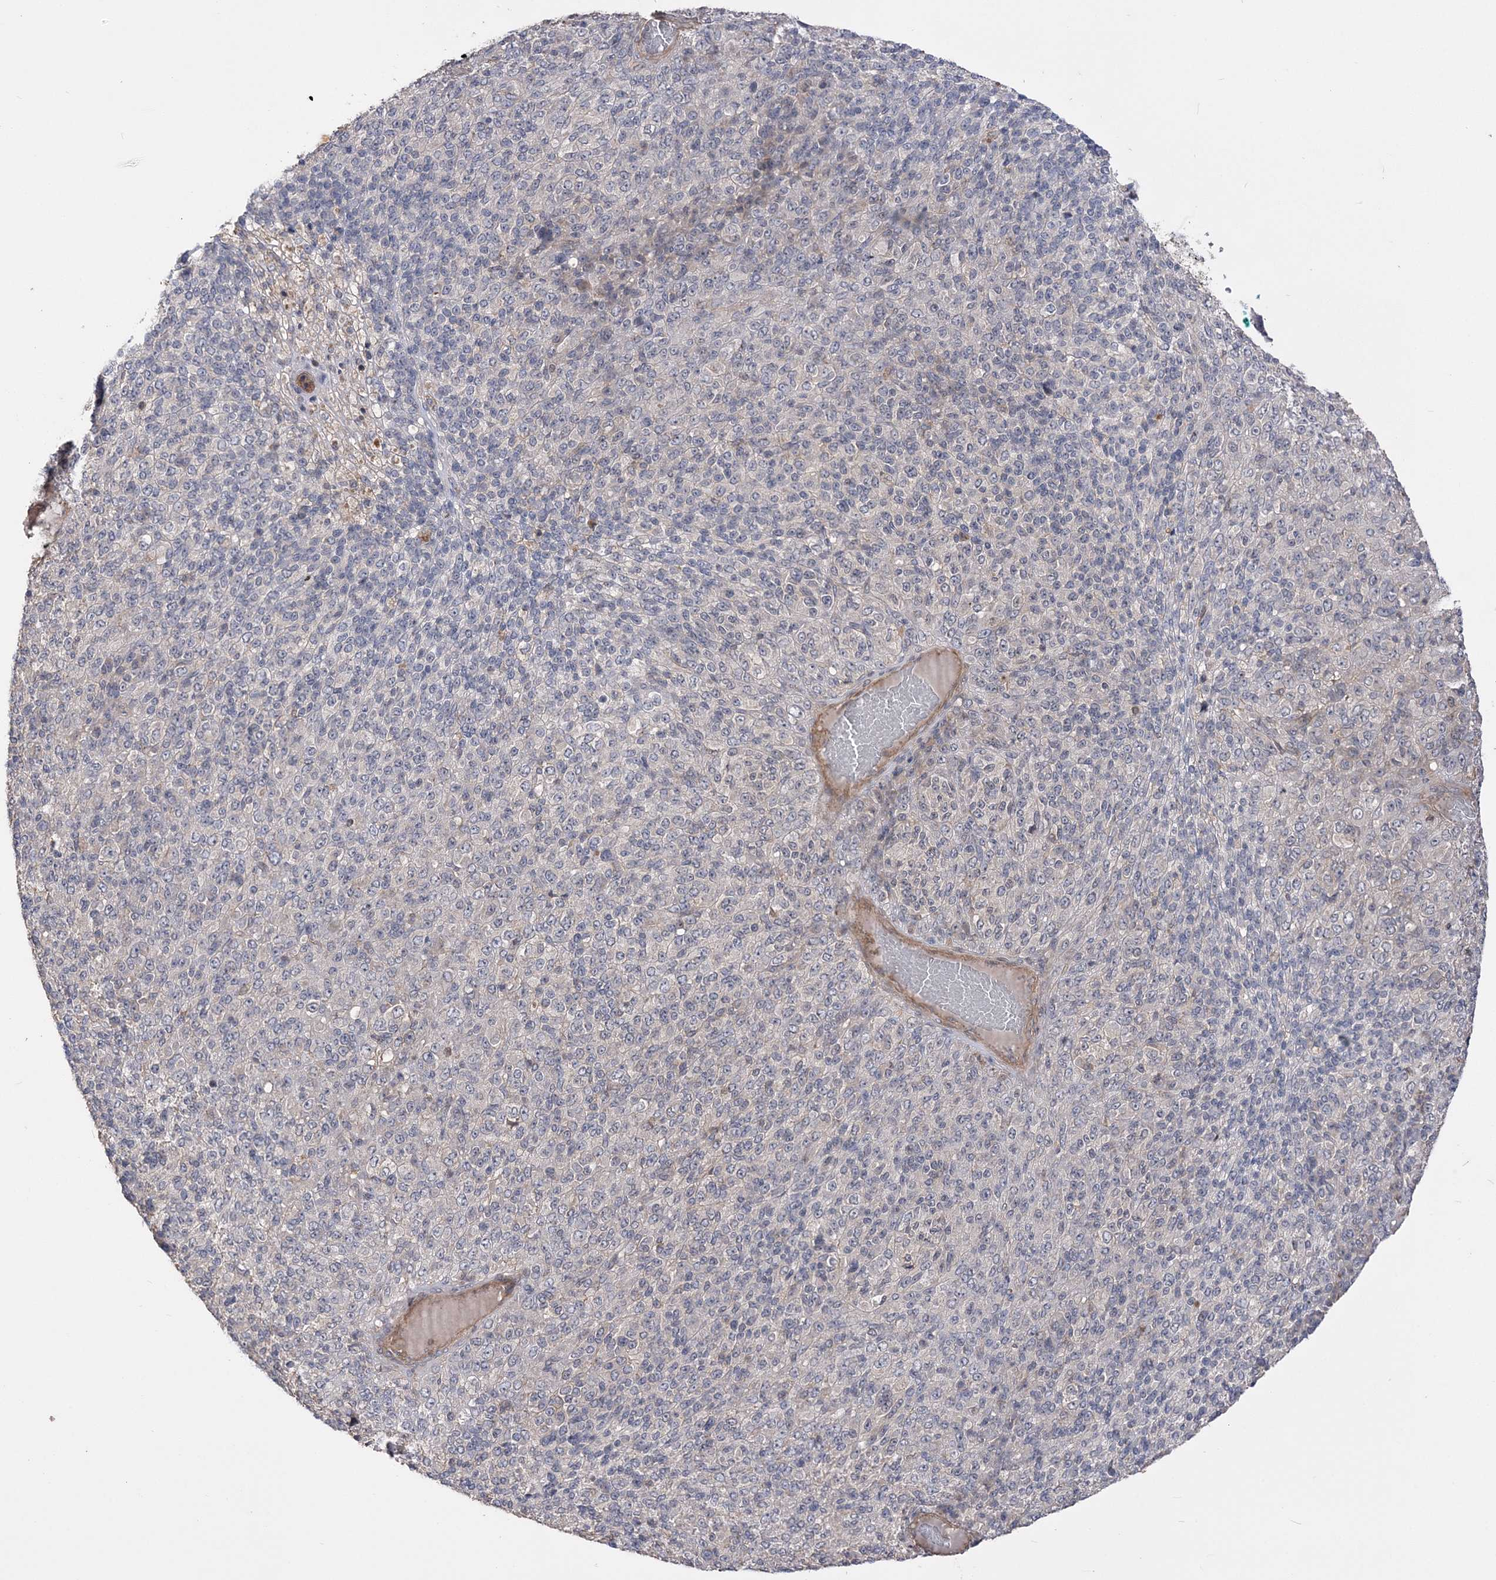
{"staining": {"intensity": "negative", "quantity": "none", "location": "none"}, "tissue": "melanoma", "cell_type": "Tumor cells", "image_type": "cancer", "snomed": [{"axis": "morphology", "description": "Malignant melanoma, Metastatic site"}, {"axis": "topography", "description": "Brain"}], "caption": "Human melanoma stained for a protein using immunohistochemistry (IHC) exhibits no positivity in tumor cells.", "gene": "SLFN14", "patient": {"sex": "female", "age": 56}}